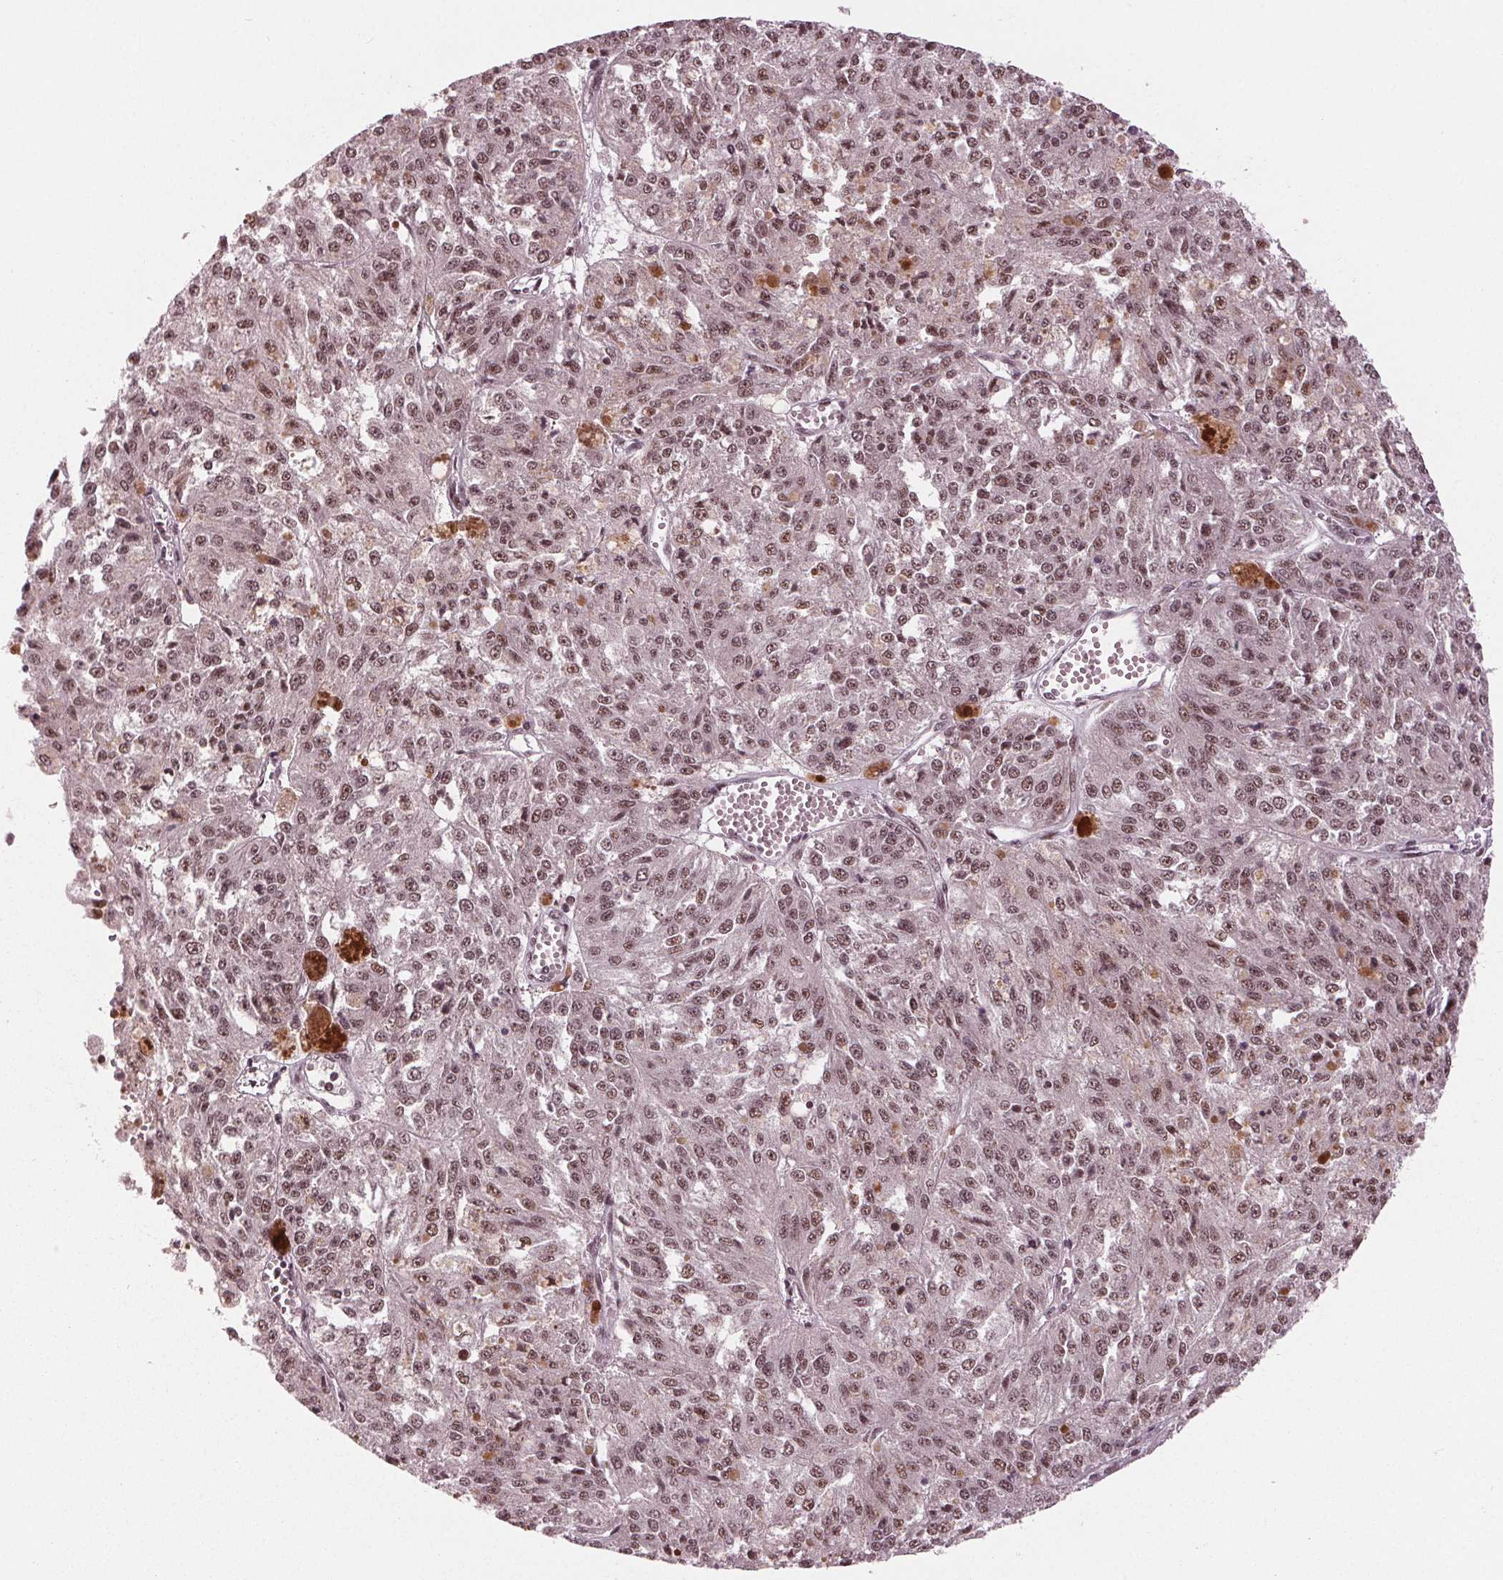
{"staining": {"intensity": "weak", "quantity": ">75%", "location": "nuclear"}, "tissue": "melanoma", "cell_type": "Tumor cells", "image_type": "cancer", "snomed": [{"axis": "morphology", "description": "Malignant melanoma, Metastatic site"}, {"axis": "topography", "description": "Lymph node"}], "caption": "A brown stain labels weak nuclear positivity of a protein in melanoma tumor cells.", "gene": "LSM2", "patient": {"sex": "female", "age": 64}}